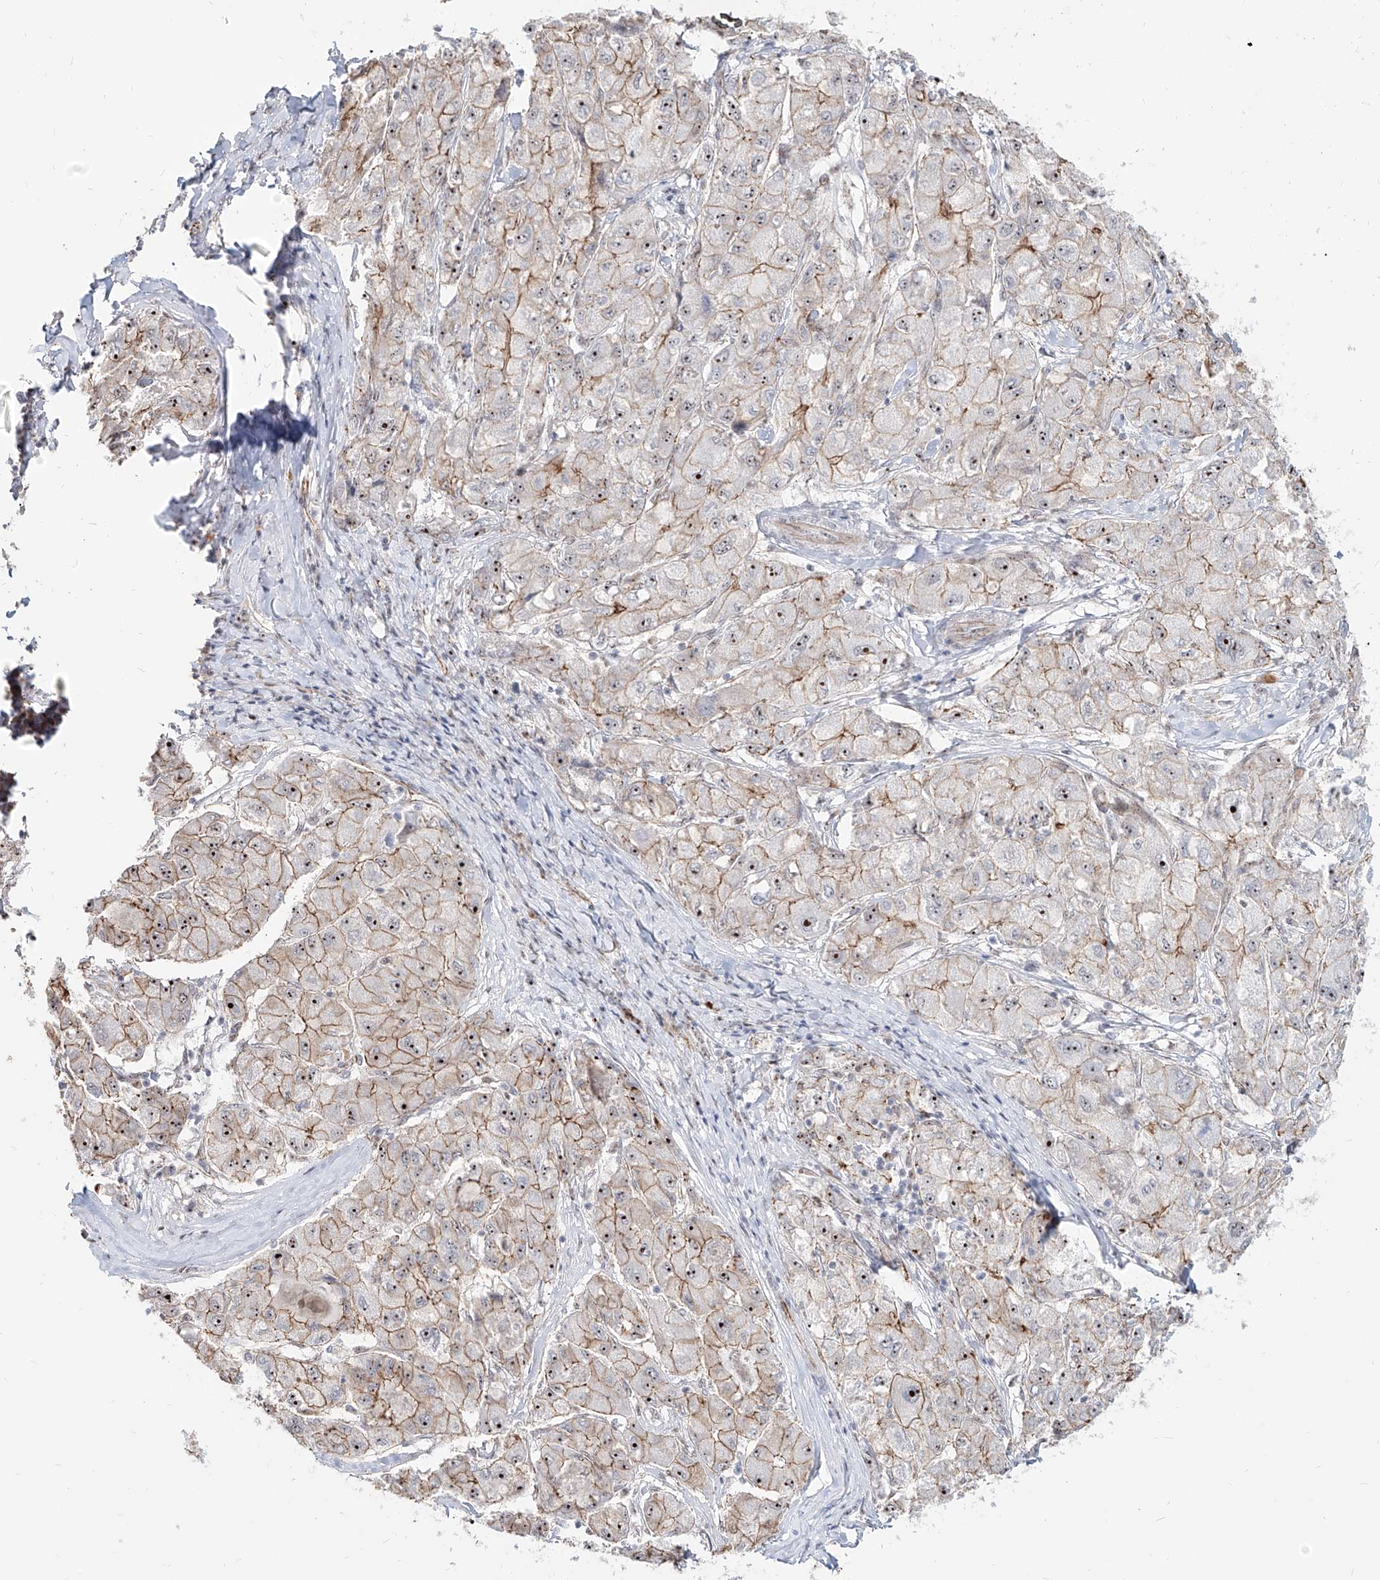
{"staining": {"intensity": "strong", "quantity": ">75%", "location": "cytoplasmic/membranous,nuclear"}, "tissue": "liver cancer", "cell_type": "Tumor cells", "image_type": "cancer", "snomed": [{"axis": "morphology", "description": "Carcinoma, Hepatocellular, NOS"}, {"axis": "topography", "description": "Liver"}], "caption": "Hepatocellular carcinoma (liver) stained with a protein marker demonstrates strong staining in tumor cells.", "gene": "ZNF710", "patient": {"sex": "male", "age": 80}}